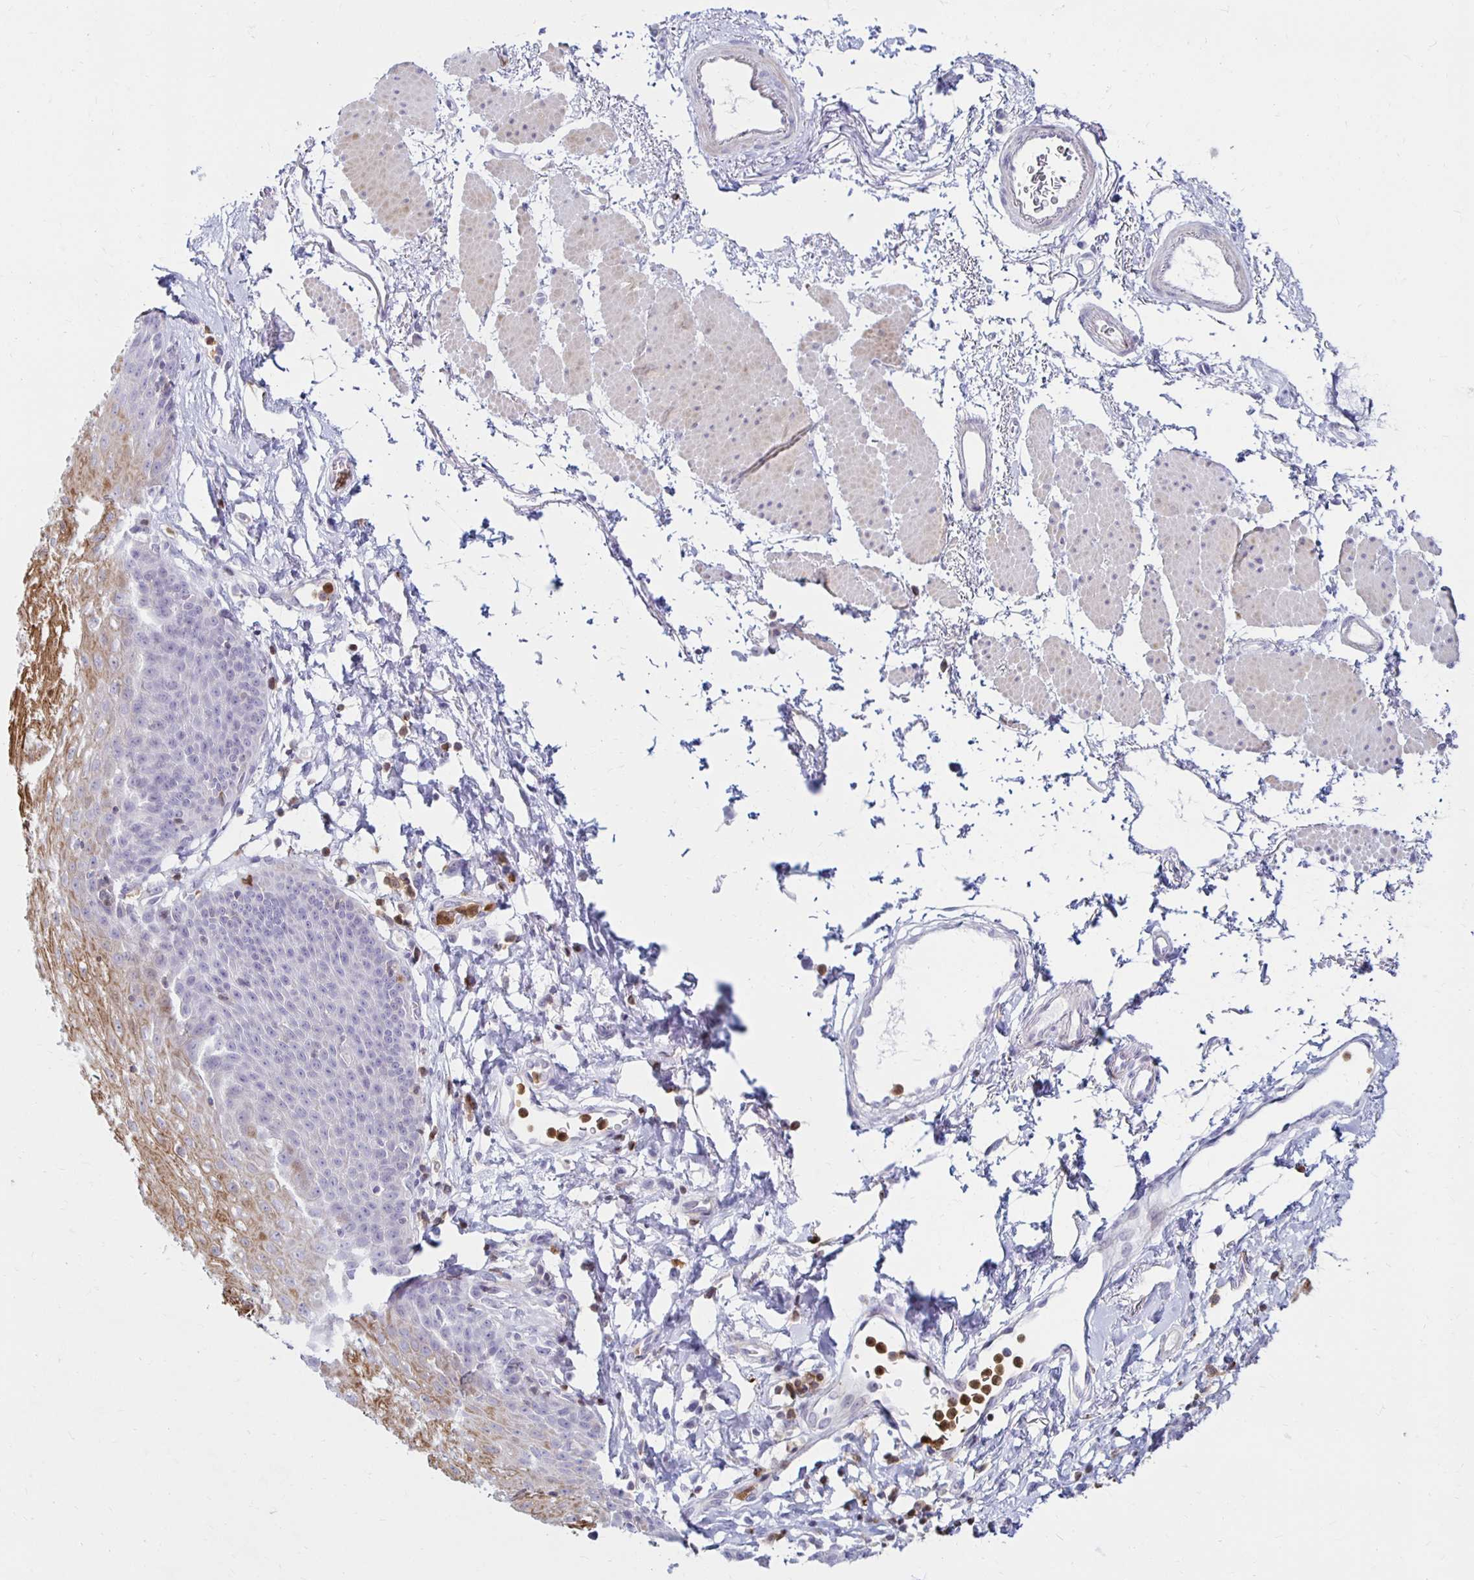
{"staining": {"intensity": "moderate", "quantity": "<25%", "location": "cytoplasmic/membranous"}, "tissue": "esophagus", "cell_type": "Squamous epithelial cells", "image_type": "normal", "snomed": [{"axis": "morphology", "description": "Normal tissue, NOS"}, {"axis": "topography", "description": "Esophagus"}], "caption": "Normal esophagus displays moderate cytoplasmic/membranous staining in approximately <25% of squamous epithelial cells (DAB = brown stain, brightfield microscopy at high magnification)..", "gene": "CCL21", "patient": {"sex": "female", "age": 81}}